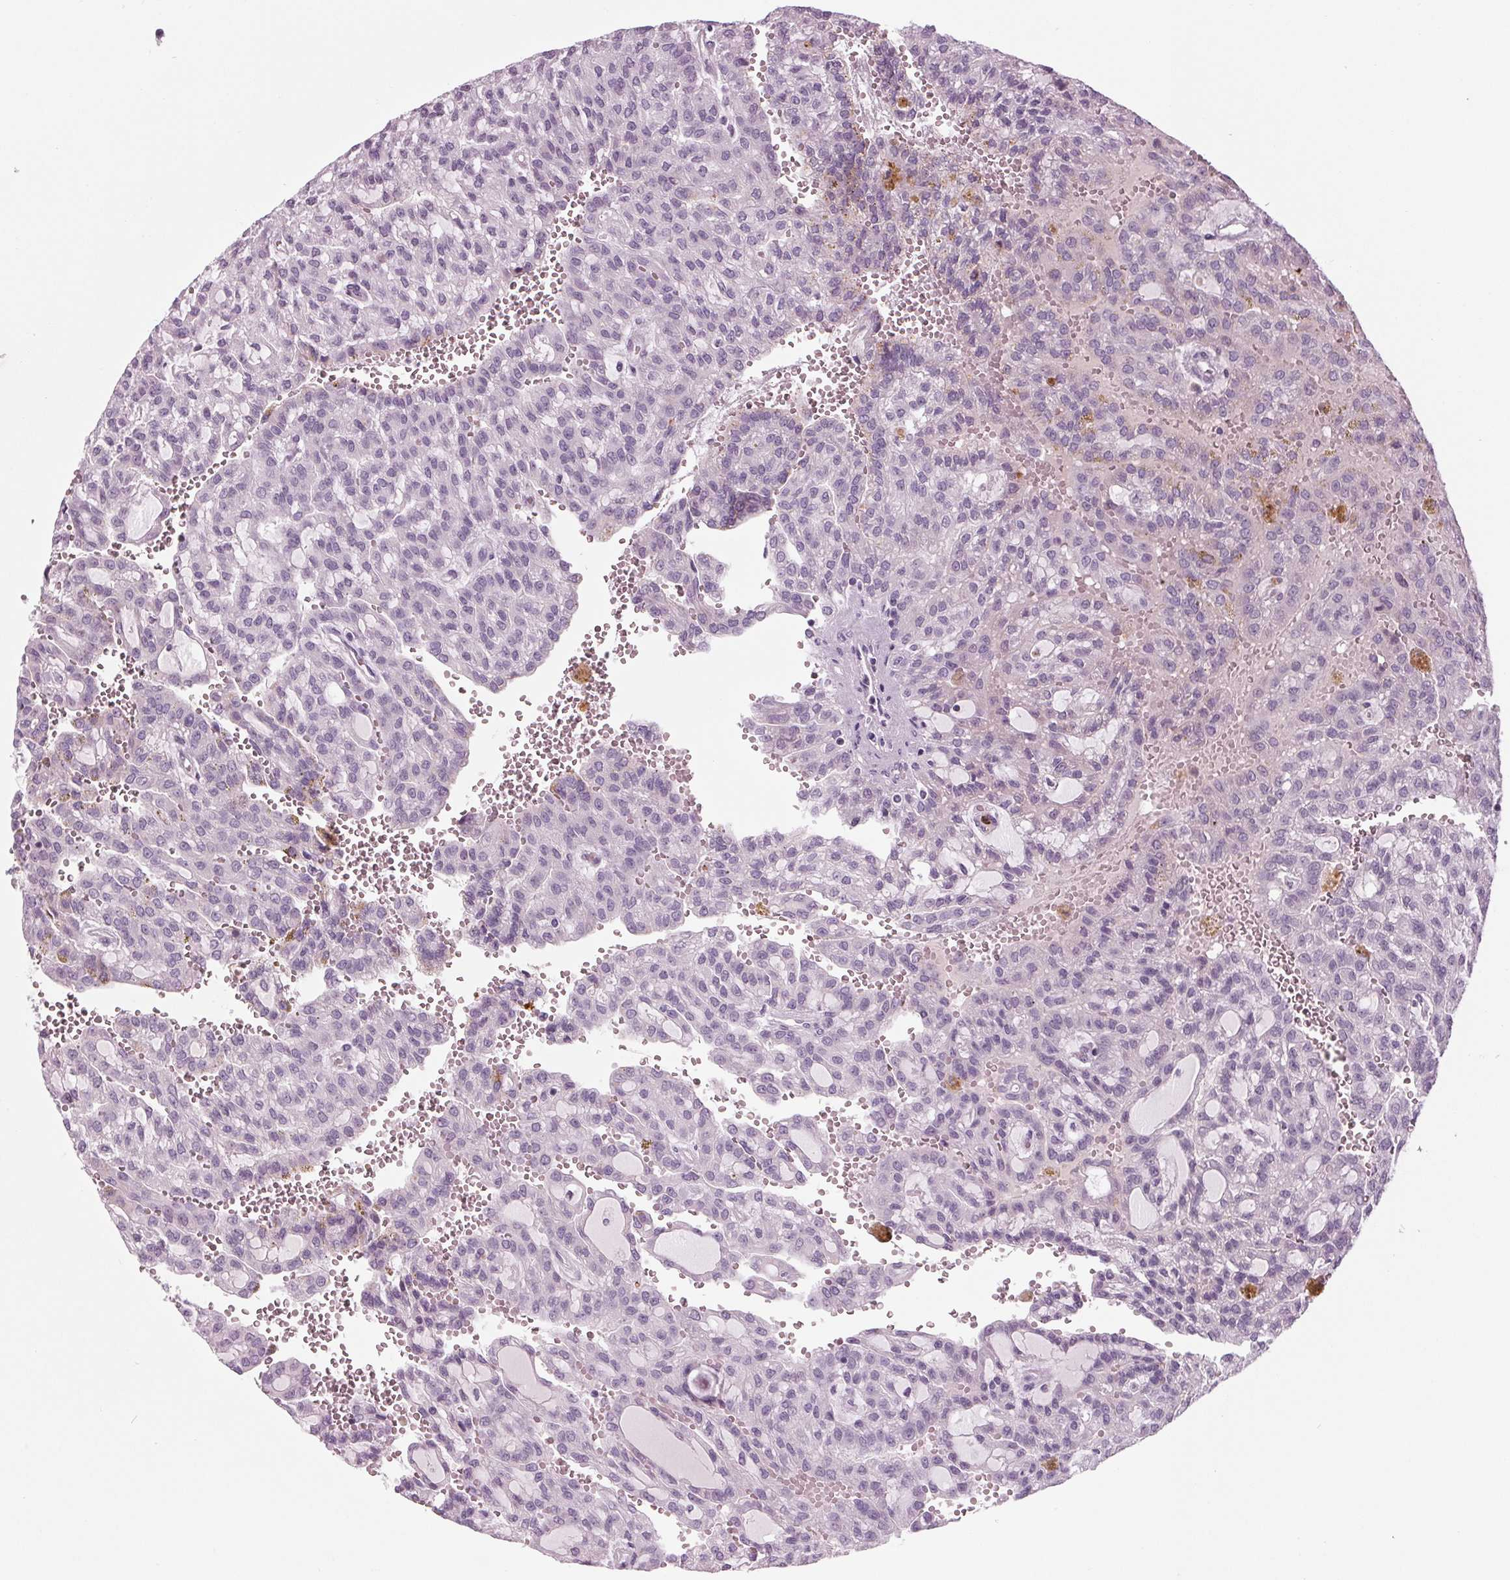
{"staining": {"intensity": "negative", "quantity": "none", "location": "none"}, "tissue": "renal cancer", "cell_type": "Tumor cells", "image_type": "cancer", "snomed": [{"axis": "morphology", "description": "Adenocarcinoma, NOS"}, {"axis": "topography", "description": "Kidney"}], "caption": "Immunohistochemical staining of renal cancer exhibits no significant positivity in tumor cells.", "gene": "CYP3A43", "patient": {"sex": "male", "age": 63}}